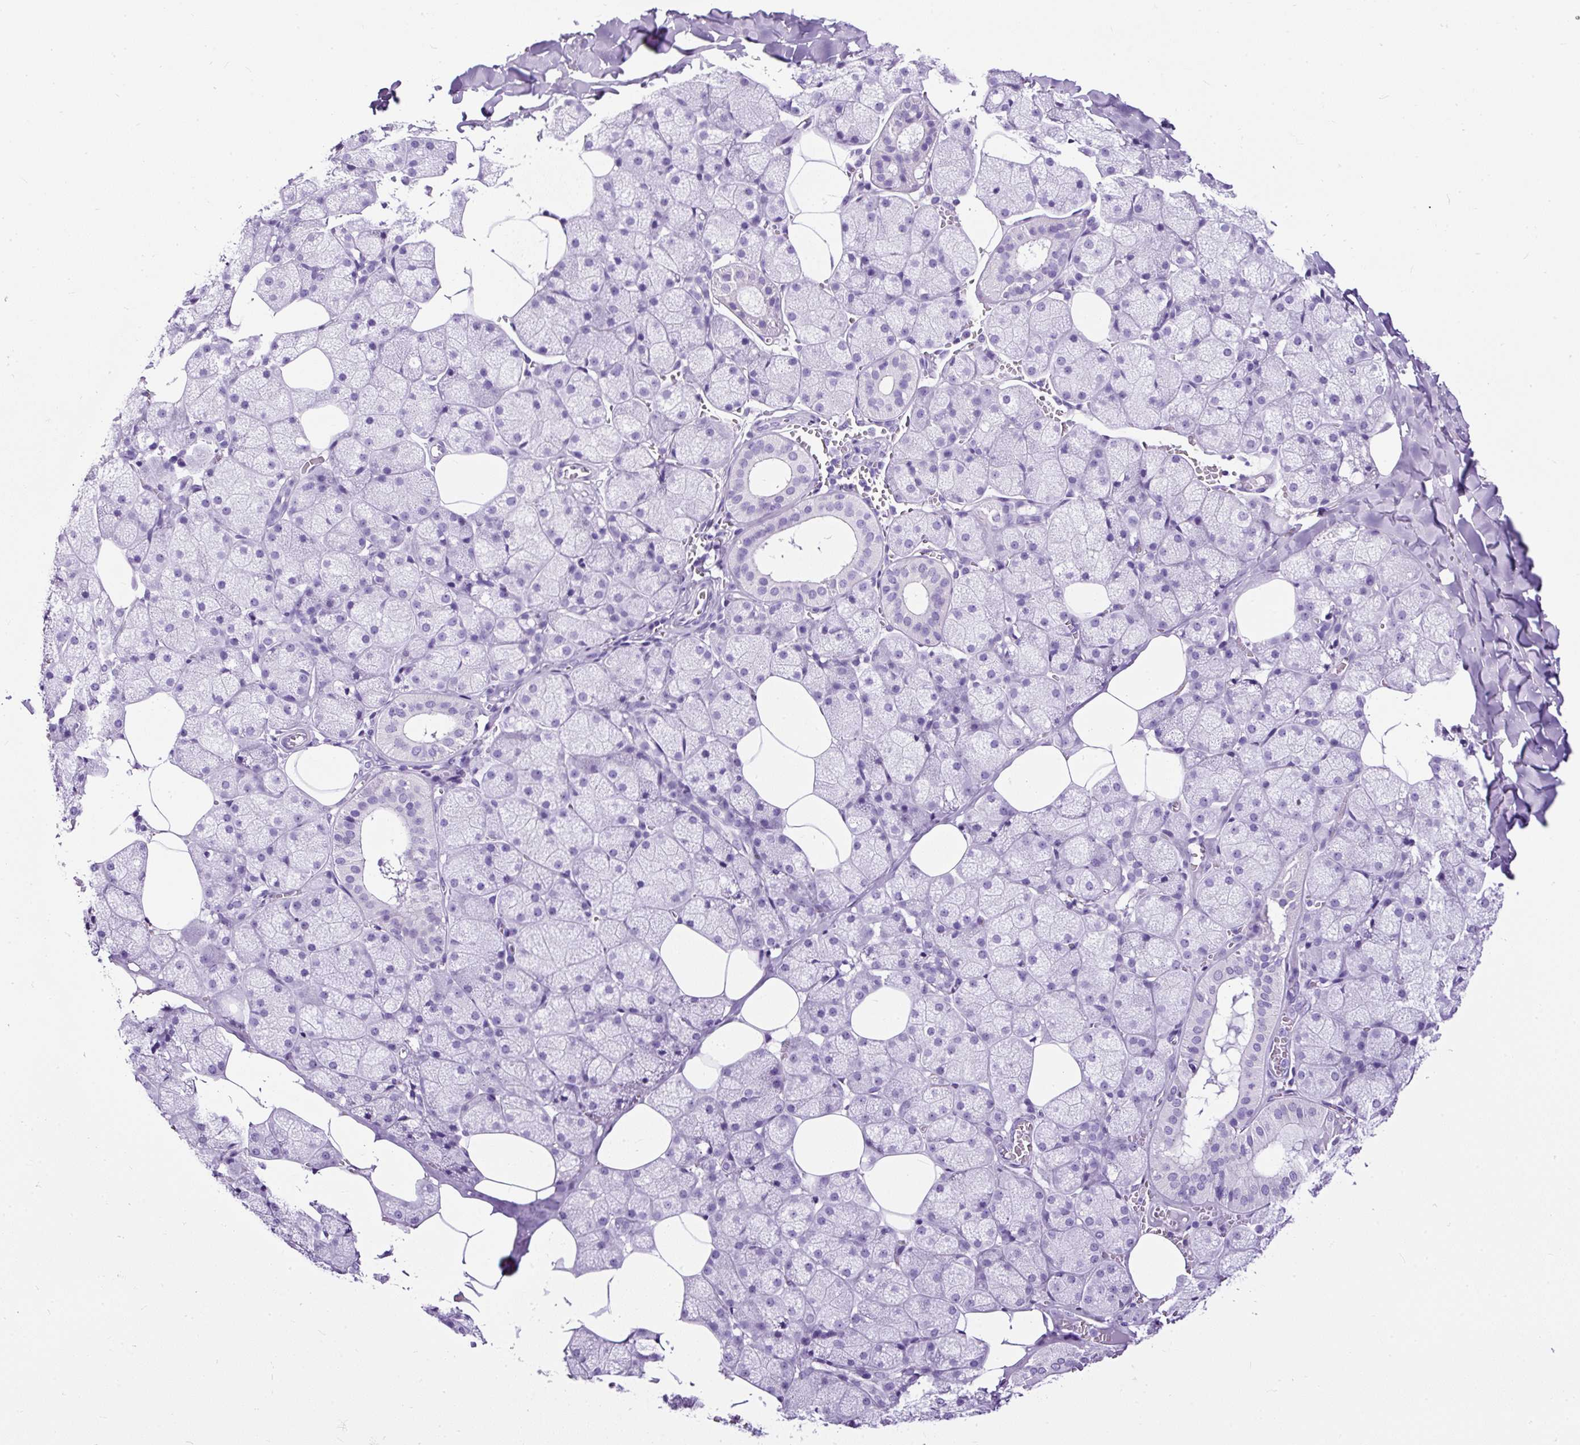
{"staining": {"intensity": "negative", "quantity": "none", "location": "none"}, "tissue": "salivary gland", "cell_type": "Glandular cells", "image_type": "normal", "snomed": [{"axis": "morphology", "description": "Normal tissue, NOS"}, {"axis": "topography", "description": "Salivary gland"}, {"axis": "topography", "description": "Peripheral nerve tissue"}], "caption": "This histopathology image is of unremarkable salivary gland stained with immunohistochemistry (IHC) to label a protein in brown with the nuclei are counter-stained blue. There is no positivity in glandular cells. (Brightfield microscopy of DAB (3,3'-diaminobenzidine) immunohistochemistry (IHC) at high magnification).", "gene": "NTS", "patient": {"sex": "male", "age": 38}}